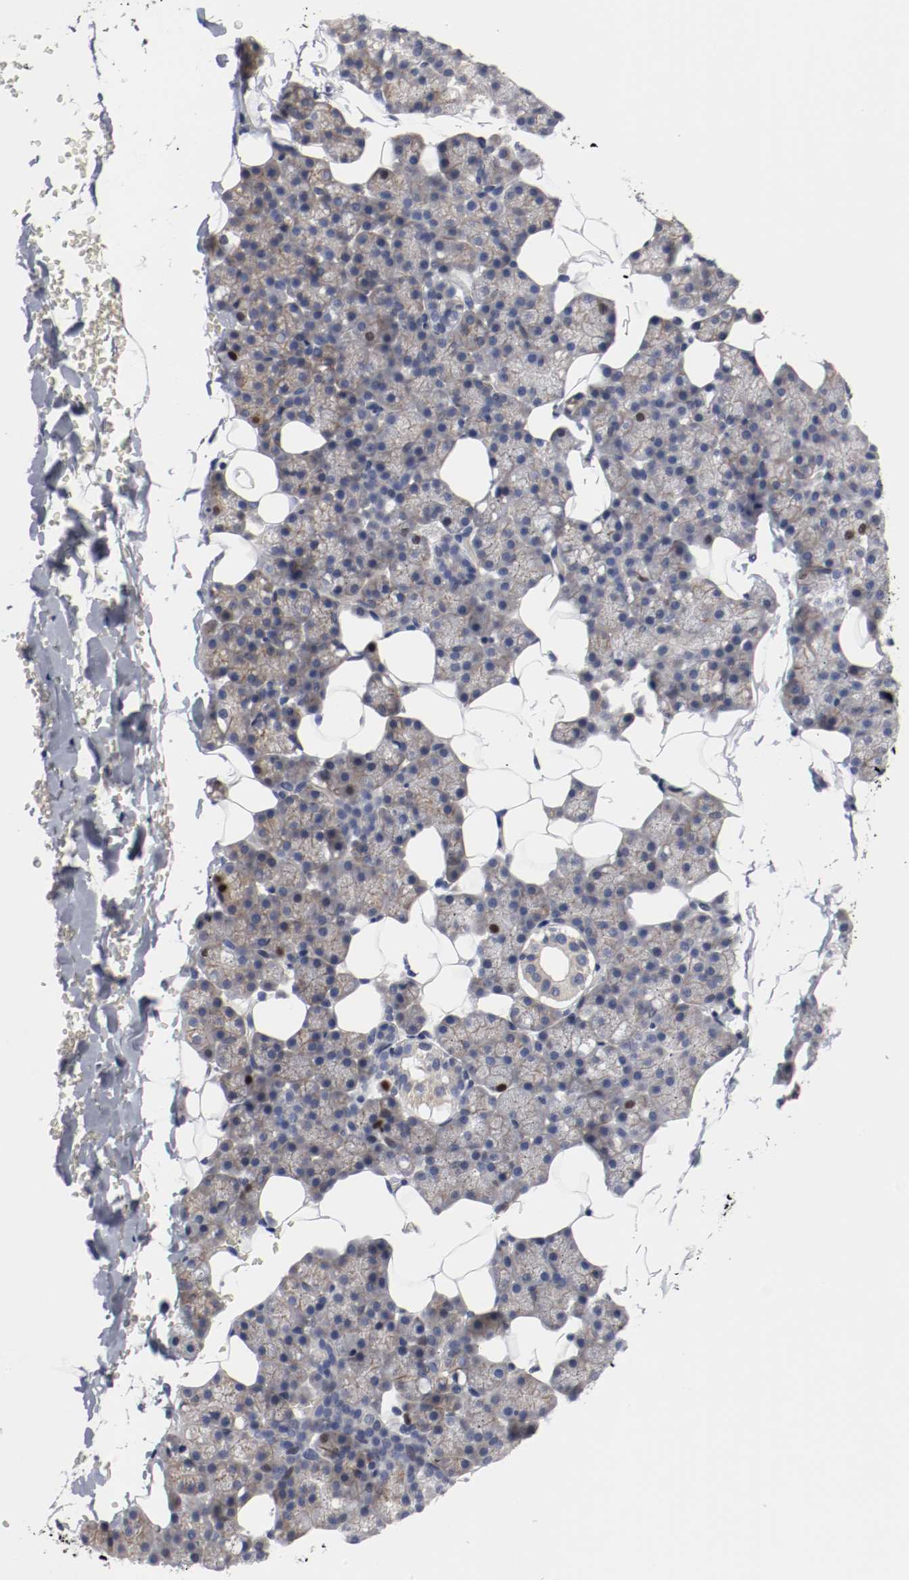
{"staining": {"intensity": "strong", "quantity": "<25%", "location": "nuclear"}, "tissue": "salivary gland", "cell_type": "Glandular cells", "image_type": "normal", "snomed": [{"axis": "morphology", "description": "Normal tissue, NOS"}, {"axis": "topography", "description": "Lymph node"}, {"axis": "topography", "description": "Salivary gland"}], "caption": "Benign salivary gland exhibits strong nuclear positivity in approximately <25% of glandular cells The staining was performed using DAB (3,3'-diaminobenzidine), with brown indicating positive protein expression. Nuclei are stained blue with hematoxylin..", "gene": "MCM6", "patient": {"sex": "male", "age": 8}}